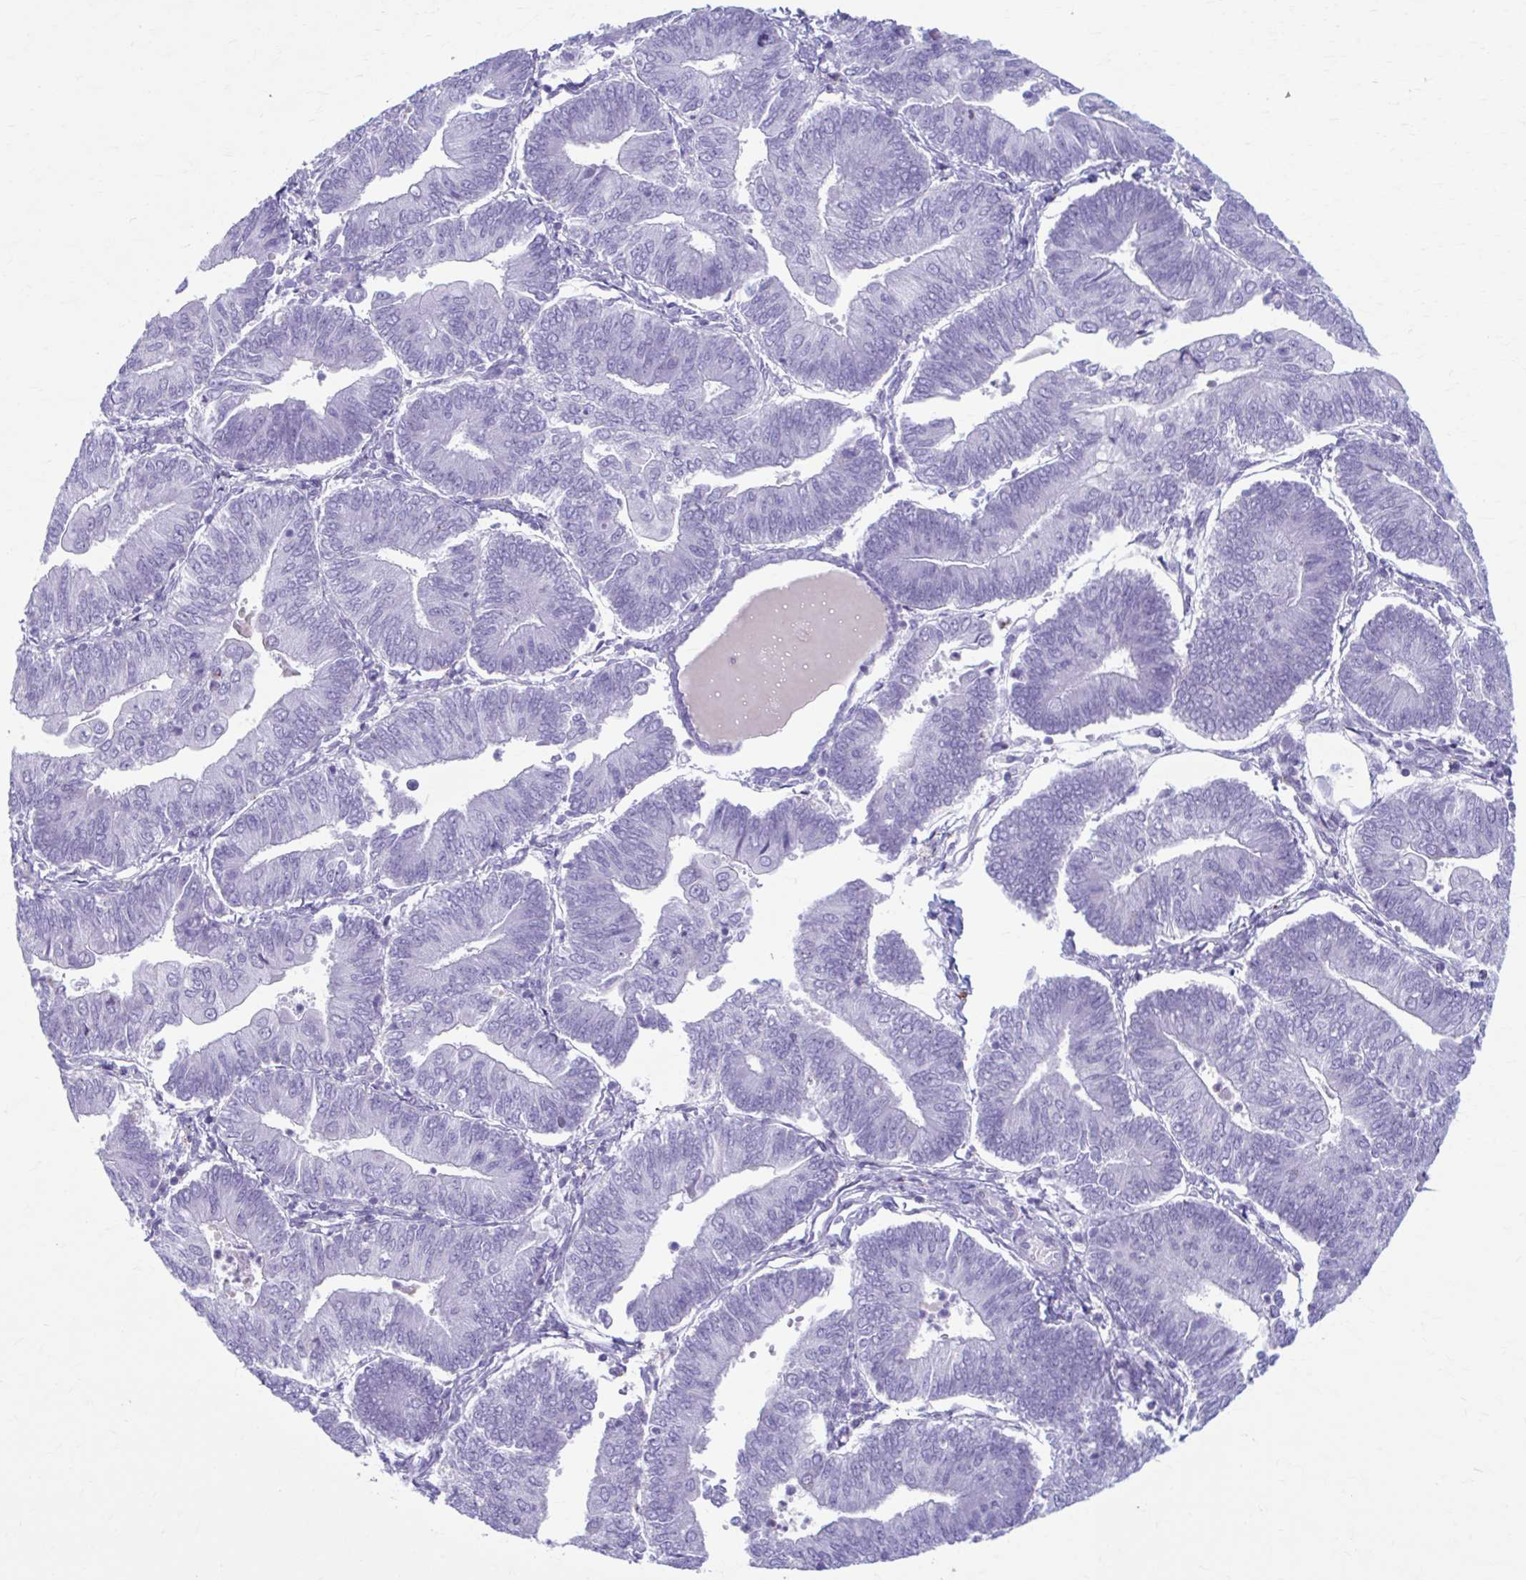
{"staining": {"intensity": "negative", "quantity": "none", "location": "none"}, "tissue": "endometrial cancer", "cell_type": "Tumor cells", "image_type": "cancer", "snomed": [{"axis": "morphology", "description": "Adenocarcinoma, NOS"}, {"axis": "topography", "description": "Endometrium"}], "caption": "DAB (3,3'-diaminobenzidine) immunohistochemical staining of human adenocarcinoma (endometrial) reveals no significant expression in tumor cells. (DAB IHC visualized using brightfield microscopy, high magnification).", "gene": "C12orf71", "patient": {"sex": "female", "age": 65}}